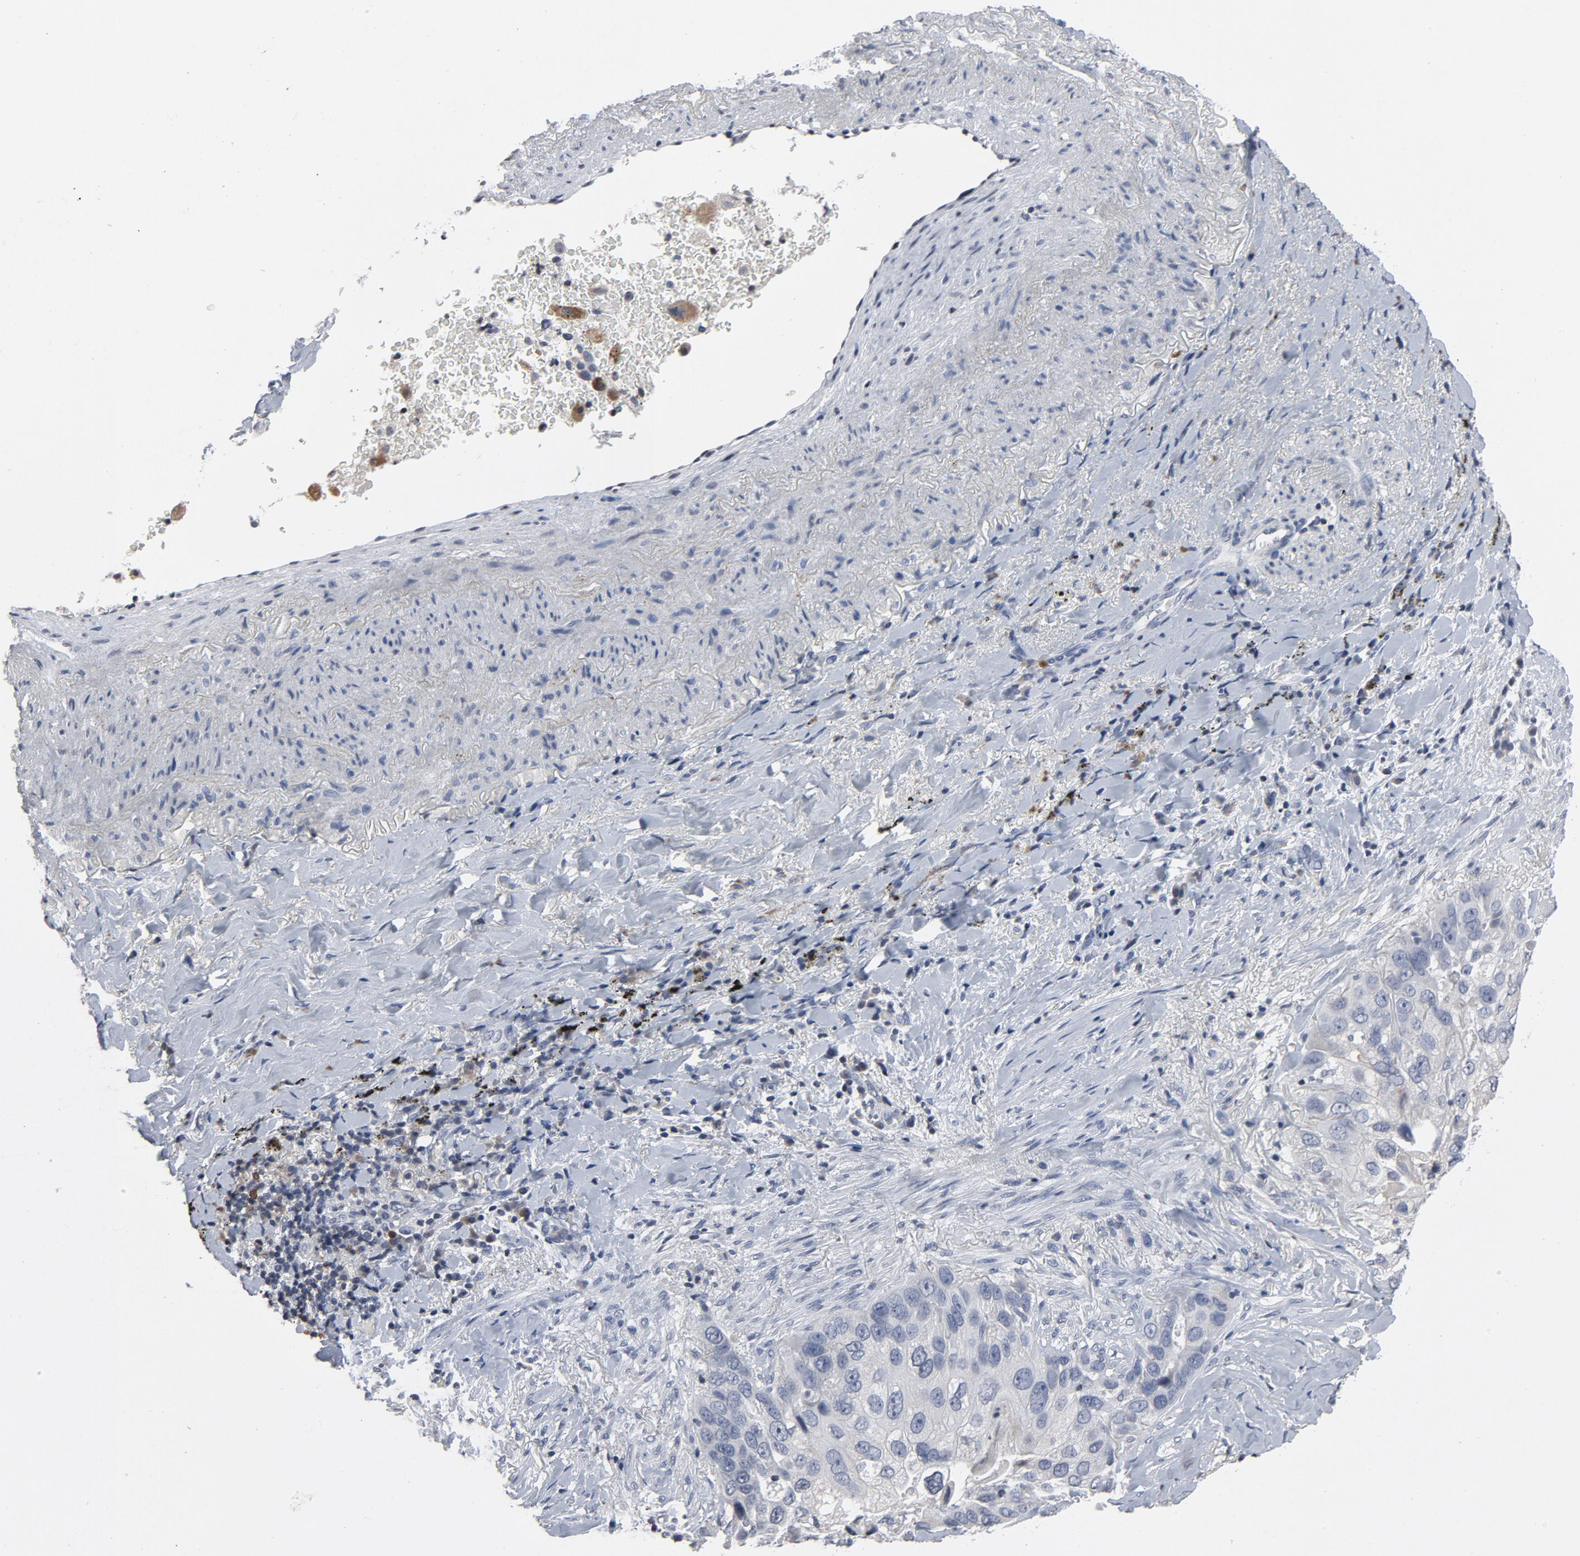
{"staining": {"intensity": "negative", "quantity": "none", "location": "none"}, "tissue": "lung cancer", "cell_type": "Tumor cells", "image_type": "cancer", "snomed": [{"axis": "morphology", "description": "Squamous cell carcinoma, NOS"}, {"axis": "topography", "description": "Lung"}], "caption": "This is an IHC micrograph of lung squamous cell carcinoma. There is no positivity in tumor cells.", "gene": "TCL1A", "patient": {"sex": "male", "age": 54}}